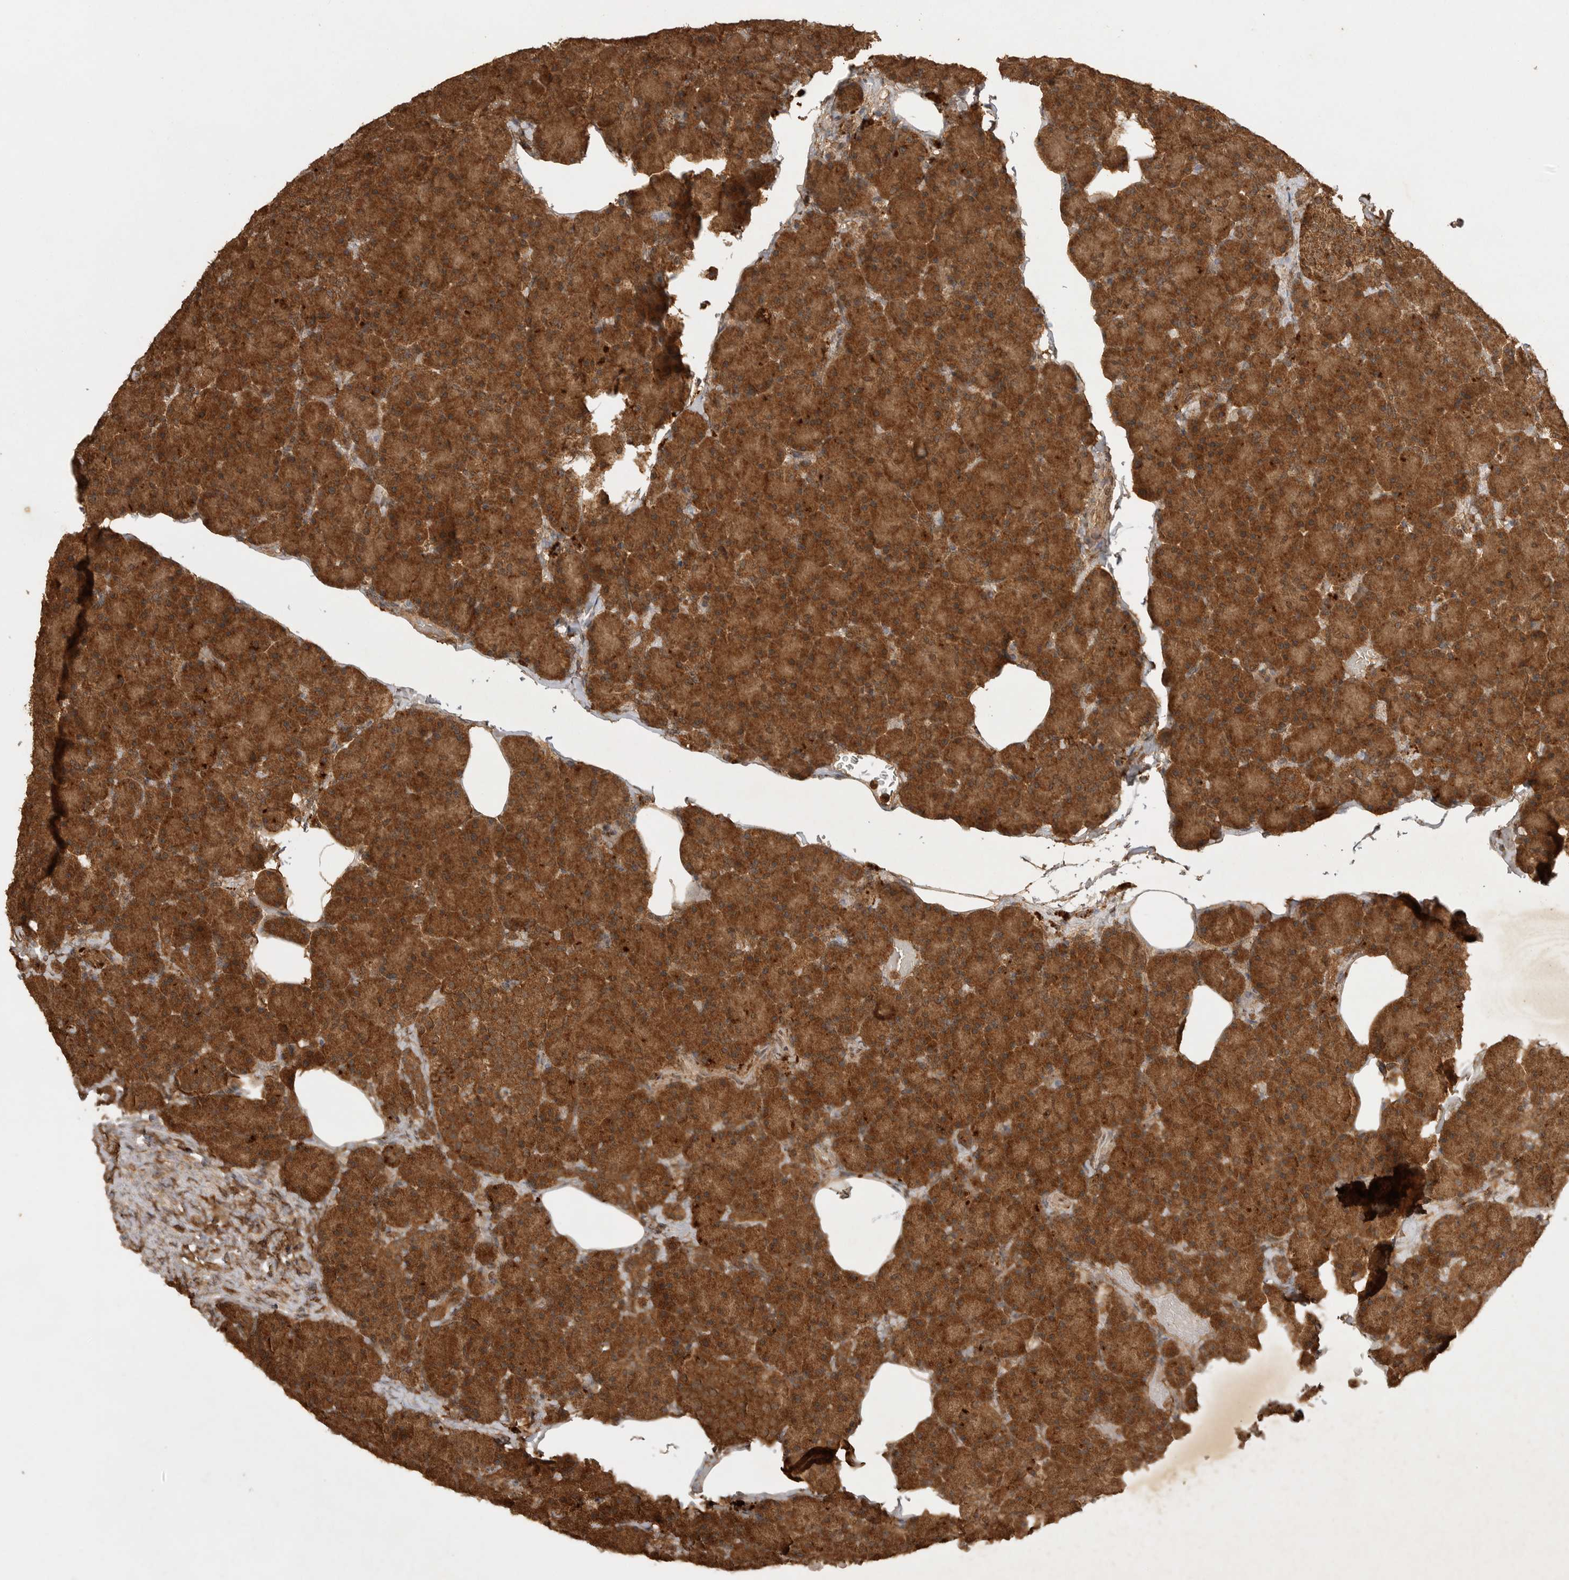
{"staining": {"intensity": "strong", "quantity": ">75%", "location": "cytoplasmic/membranous,nuclear"}, "tissue": "pancreas", "cell_type": "Exocrine glandular cells", "image_type": "normal", "snomed": [{"axis": "morphology", "description": "Normal tissue, NOS"}, {"axis": "topography", "description": "Pancreas"}], "caption": "Protein analysis of normal pancreas displays strong cytoplasmic/membranous,nuclear expression in approximately >75% of exocrine glandular cells.", "gene": "ICOSLG", "patient": {"sex": "female", "age": 43}}